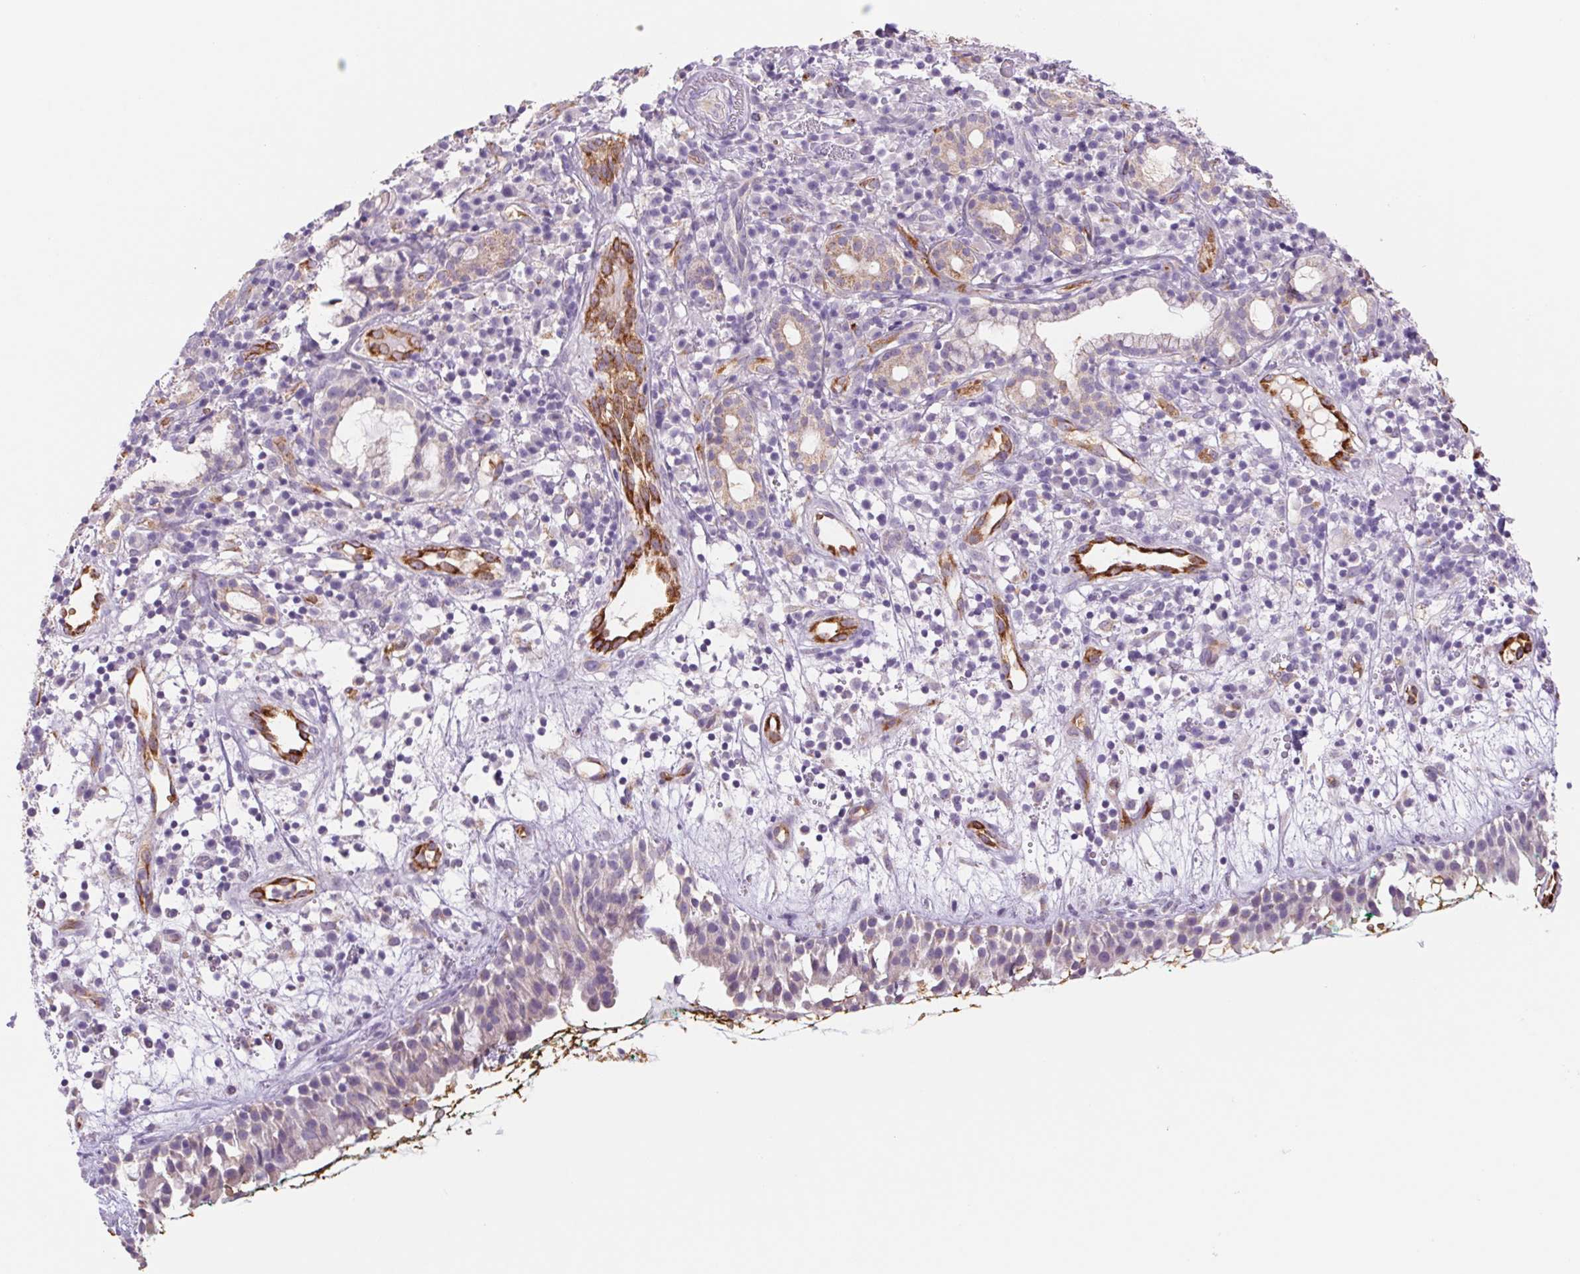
{"staining": {"intensity": "negative", "quantity": "none", "location": "none"}, "tissue": "nasopharynx", "cell_type": "Respiratory epithelial cells", "image_type": "normal", "snomed": [{"axis": "morphology", "description": "Normal tissue, NOS"}, {"axis": "morphology", "description": "Basal cell carcinoma"}, {"axis": "topography", "description": "Cartilage tissue"}, {"axis": "topography", "description": "Nasopharynx"}, {"axis": "topography", "description": "Oral tissue"}], "caption": "A high-resolution photomicrograph shows immunohistochemistry staining of normal nasopharynx, which demonstrates no significant positivity in respiratory epithelial cells. (Immunohistochemistry (ihc), brightfield microscopy, high magnification).", "gene": "IGFL3", "patient": {"sex": "female", "age": 77}}